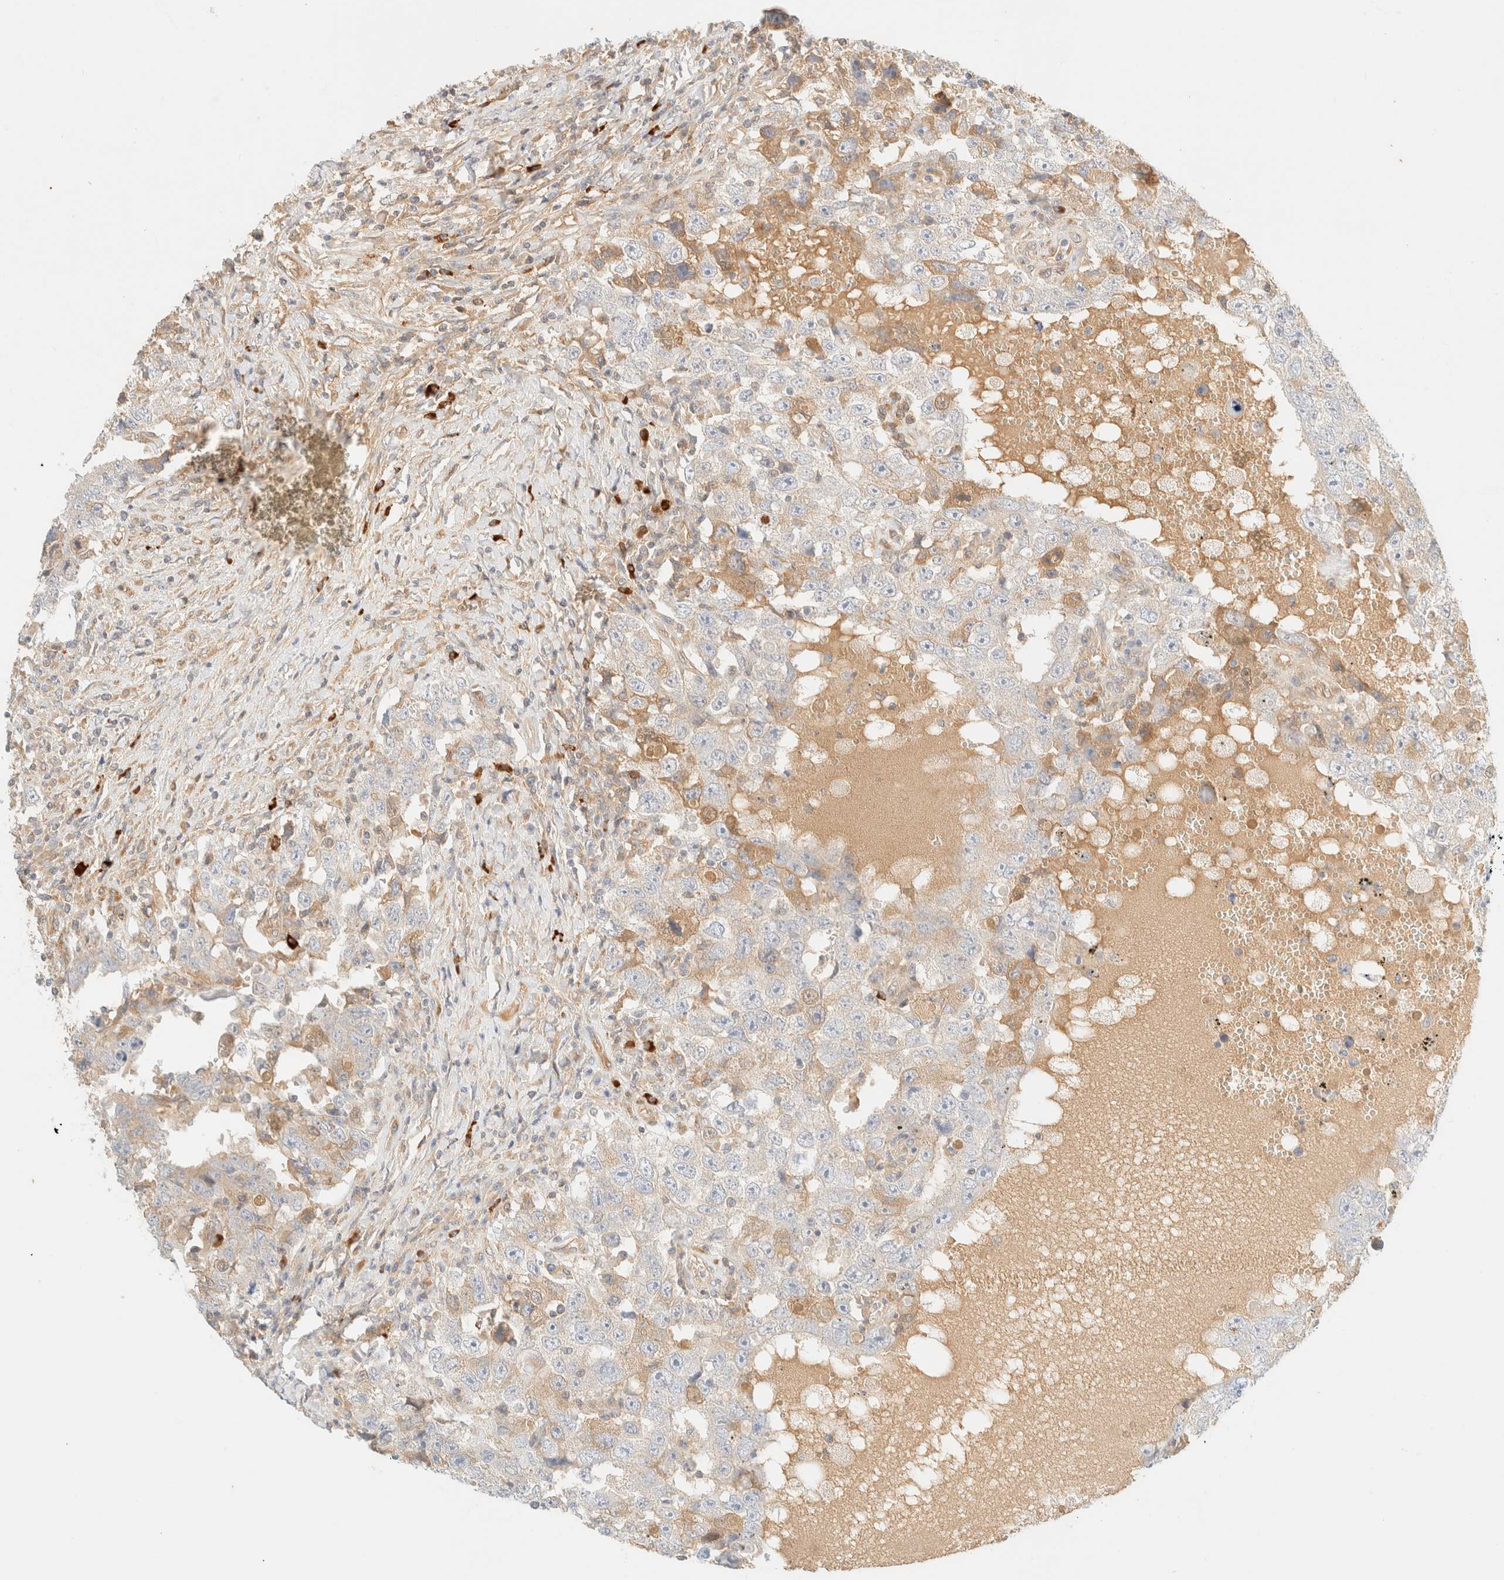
{"staining": {"intensity": "weak", "quantity": "25%-75%", "location": "cytoplasmic/membranous"}, "tissue": "testis cancer", "cell_type": "Tumor cells", "image_type": "cancer", "snomed": [{"axis": "morphology", "description": "Carcinoma, Embryonal, NOS"}, {"axis": "topography", "description": "Testis"}], "caption": "IHC micrograph of neoplastic tissue: testis cancer (embryonal carcinoma) stained using immunohistochemistry exhibits low levels of weak protein expression localized specifically in the cytoplasmic/membranous of tumor cells, appearing as a cytoplasmic/membranous brown color.", "gene": "FHOD1", "patient": {"sex": "male", "age": 26}}